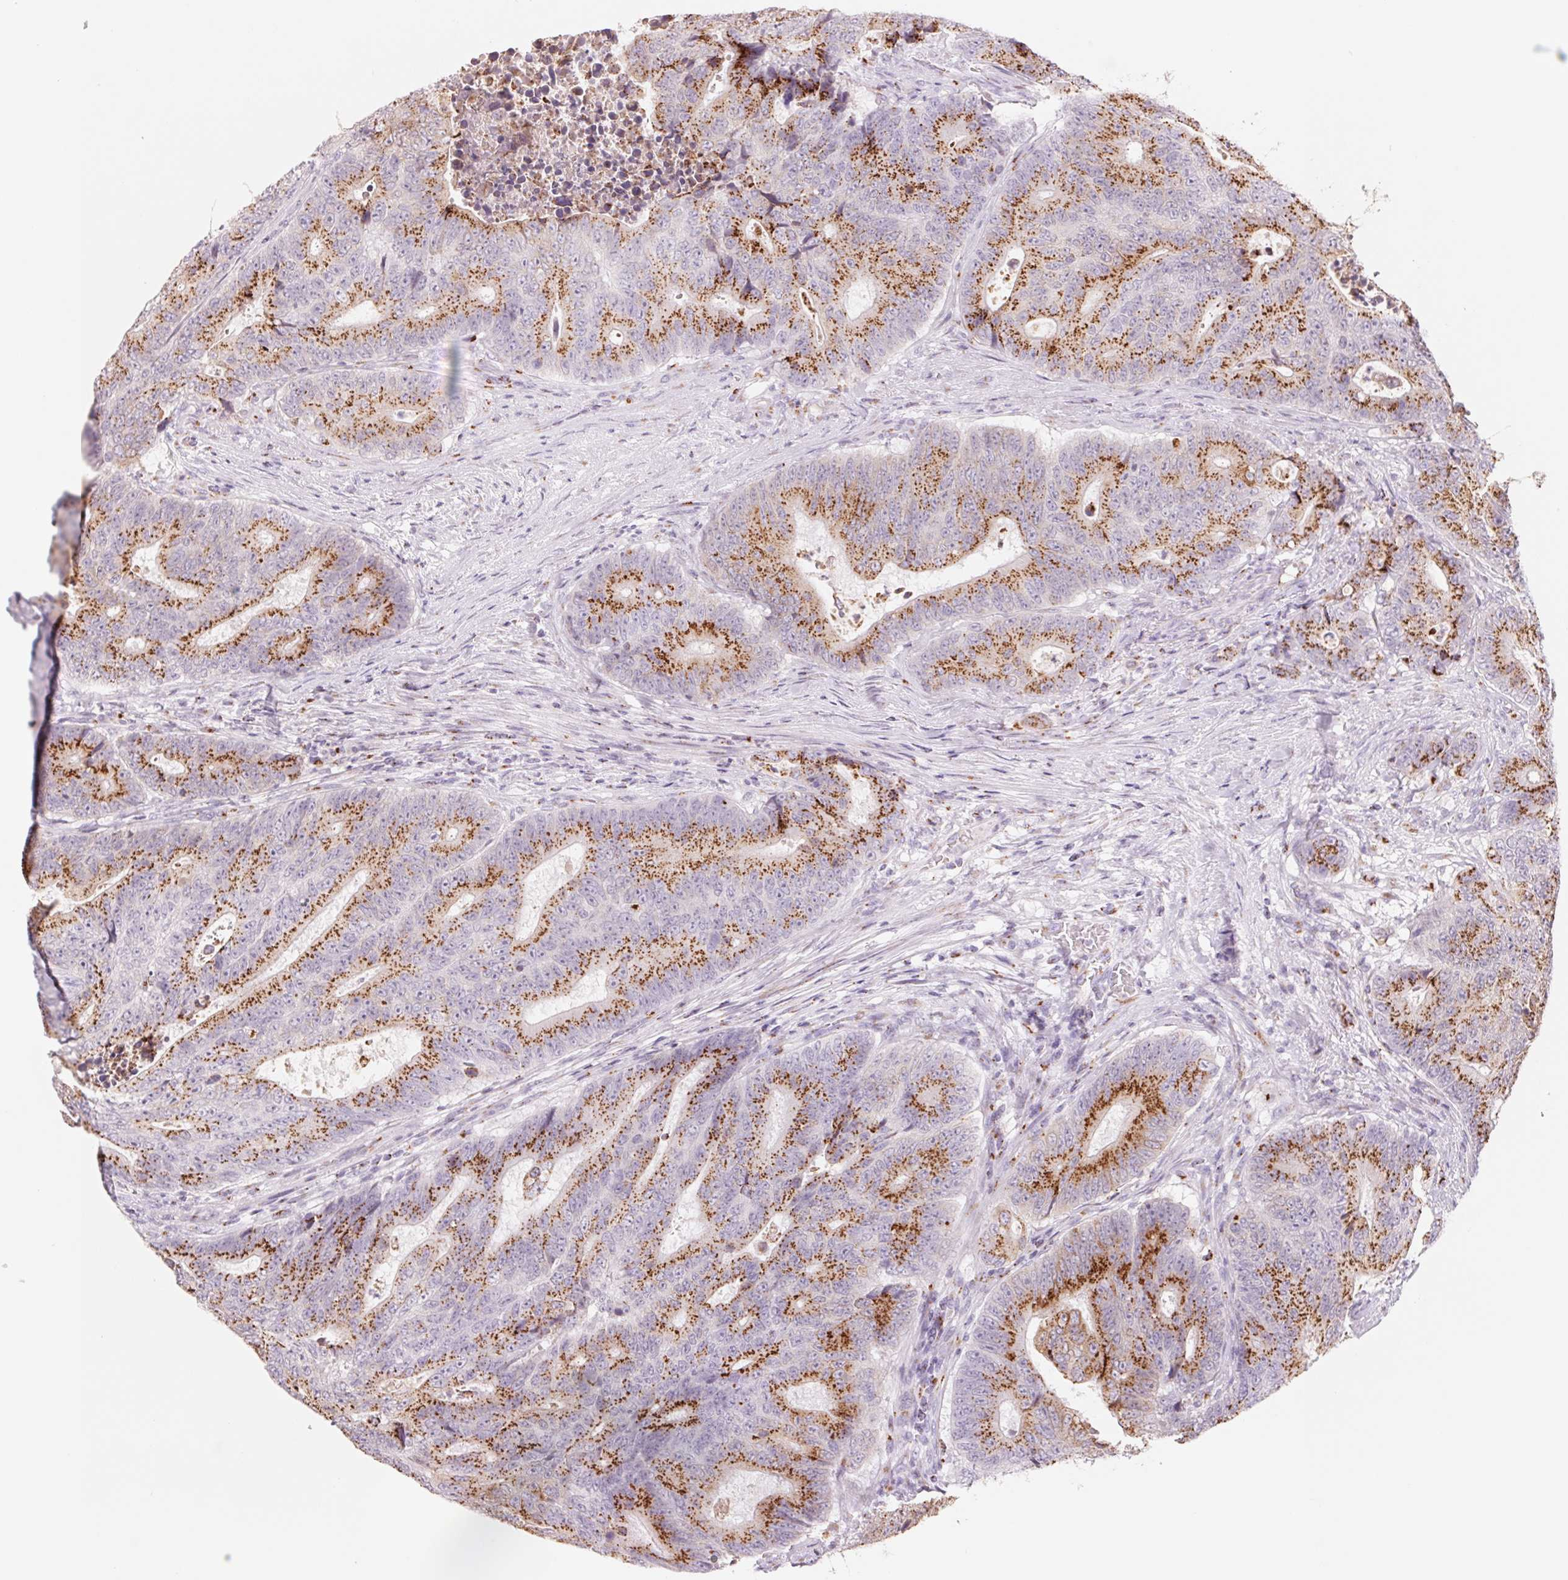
{"staining": {"intensity": "strong", "quantity": ">75%", "location": "cytoplasmic/membranous"}, "tissue": "colorectal cancer", "cell_type": "Tumor cells", "image_type": "cancer", "snomed": [{"axis": "morphology", "description": "Adenocarcinoma, NOS"}, {"axis": "topography", "description": "Colon"}], "caption": "Immunohistochemical staining of colorectal cancer (adenocarcinoma) exhibits strong cytoplasmic/membranous protein expression in approximately >75% of tumor cells.", "gene": "GALNT7", "patient": {"sex": "female", "age": 48}}